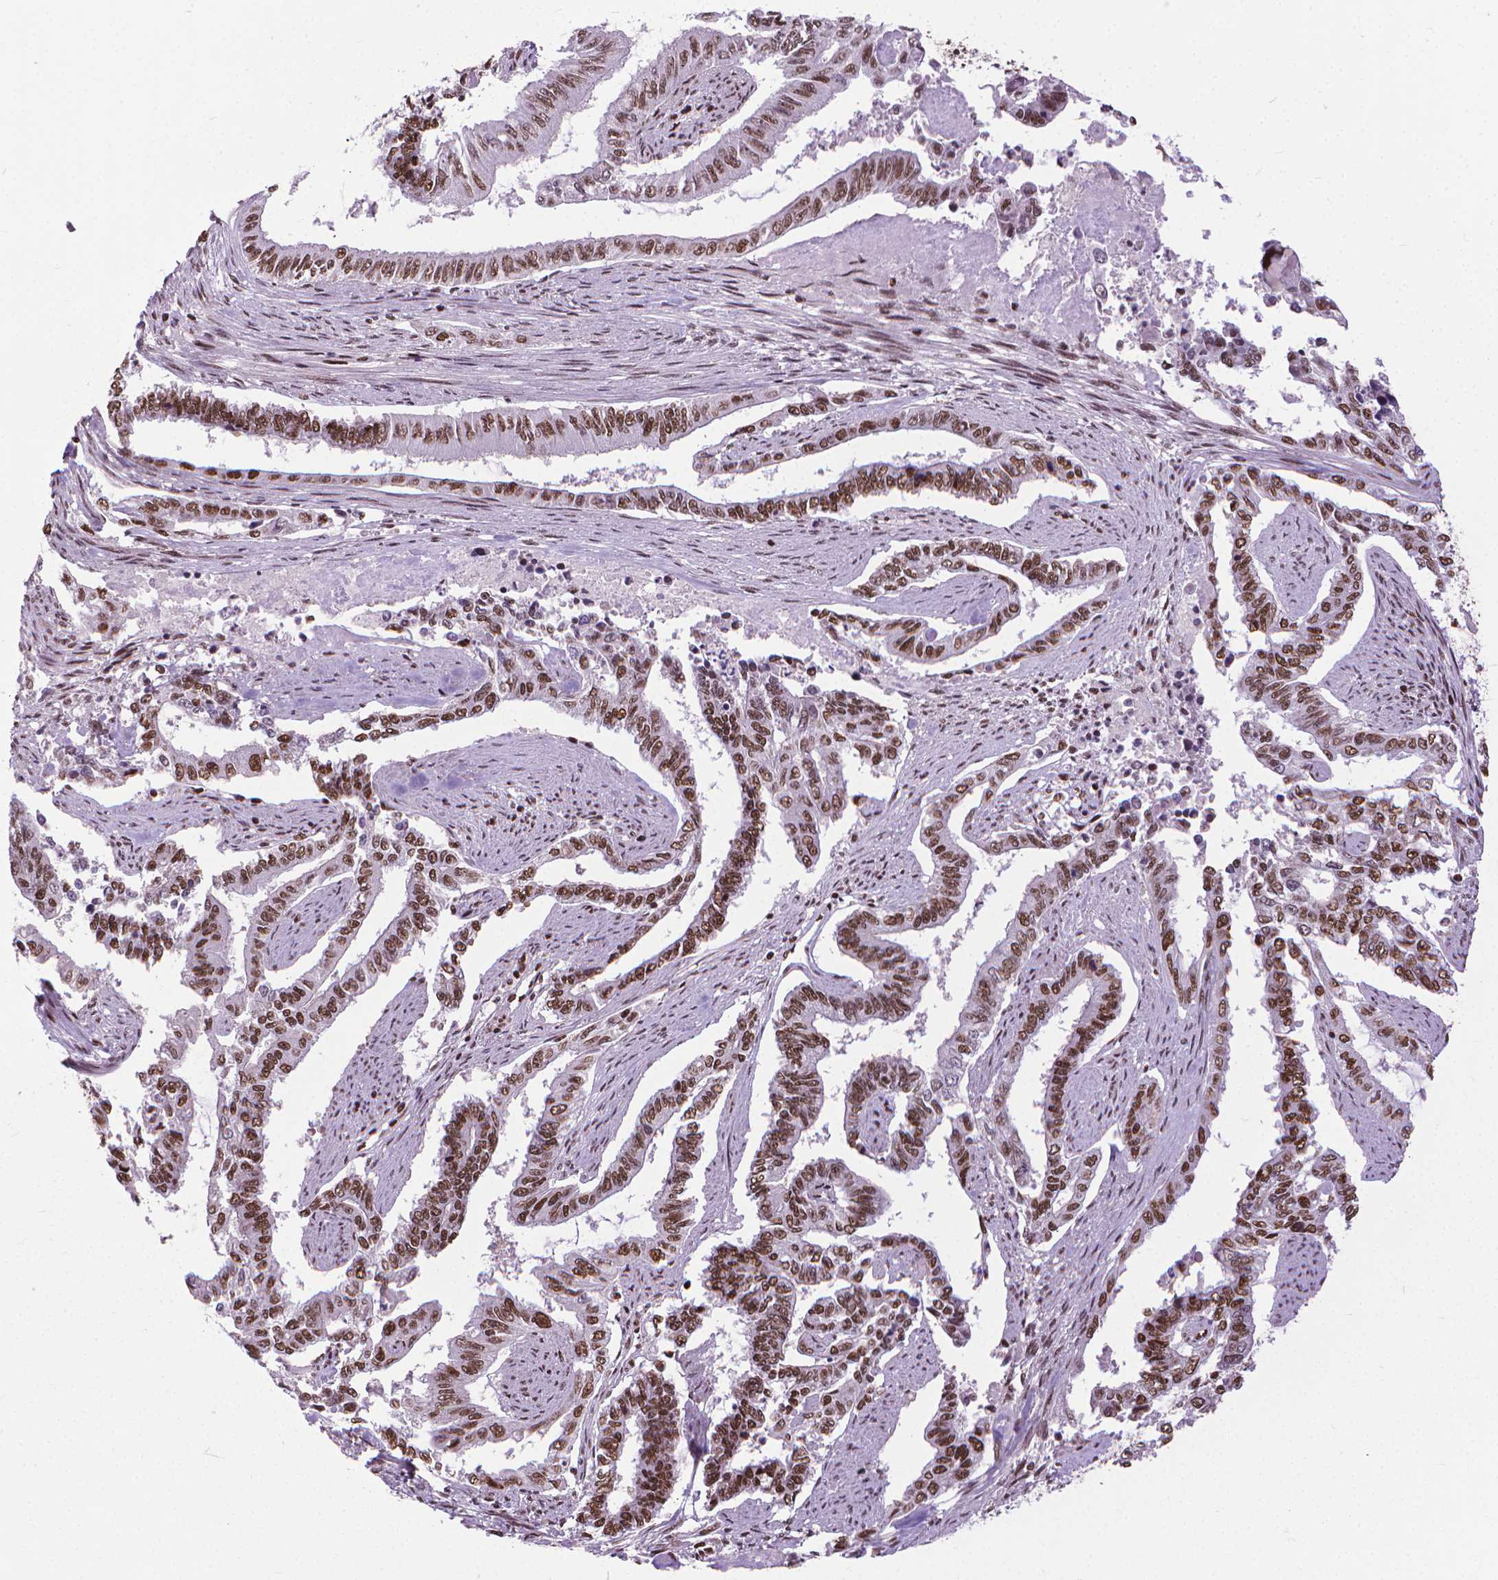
{"staining": {"intensity": "moderate", "quantity": ">75%", "location": "nuclear"}, "tissue": "endometrial cancer", "cell_type": "Tumor cells", "image_type": "cancer", "snomed": [{"axis": "morphology", "description": "Adenocarcinoma, NOS"}, {"axis": "topography", "description": "Uterus"}], "caption": "Protein analysis of adenocarcinoma (endometrial) tissue reveals moderate nuclear staining in approximately >75% of tumor cells. (DAB = brown stain, brightfield microscopy at high magnification).", "gene": "AKAP8", "patient": {"sex": "female", "age": 59}}